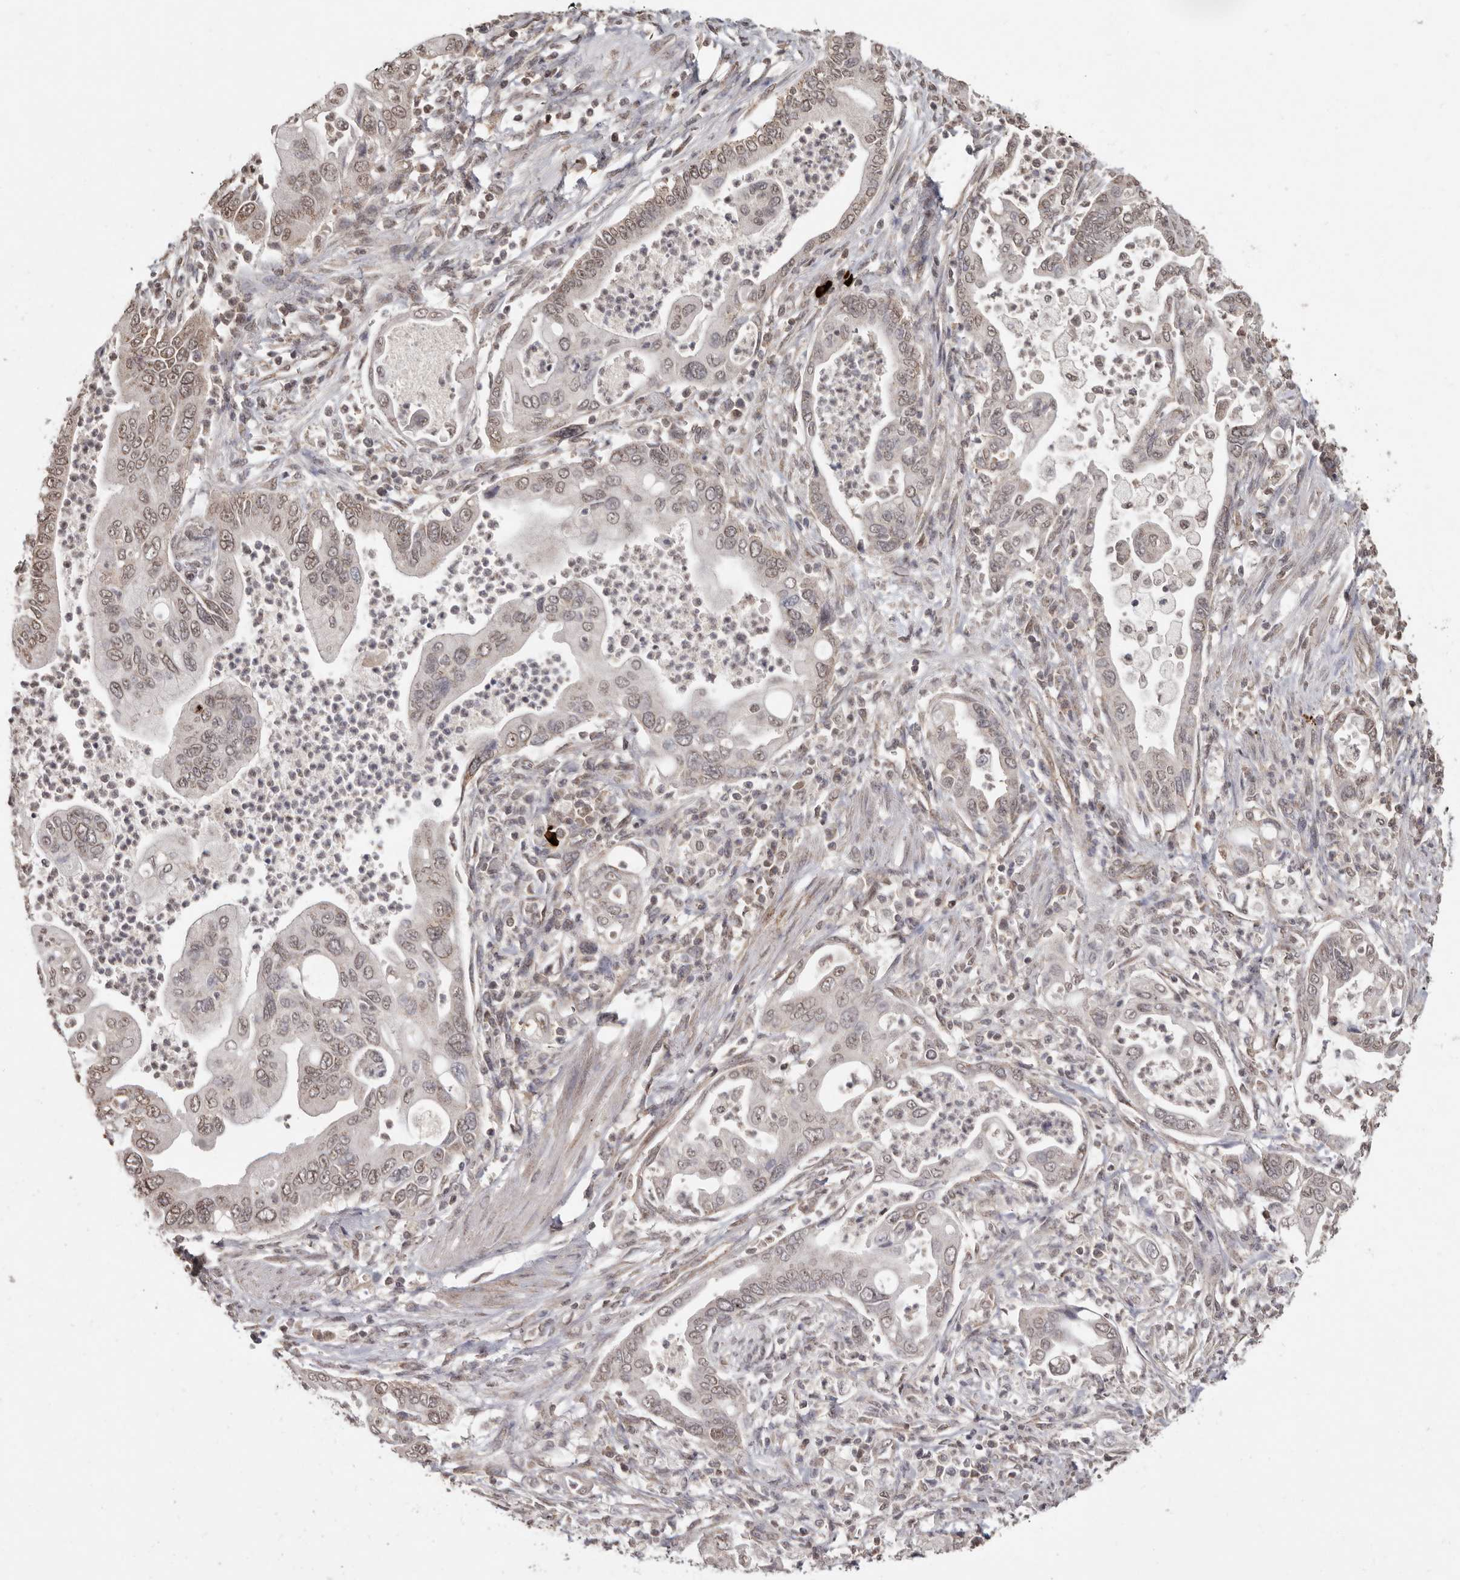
{"staining": {"intensity": "moderate", "quantity": ">75%", "location": "nuclear"}, "tissue": "pancreatic cancer", "cell_type": "Tumor cells", "image_type": "cancer", "snomed": [{"axis": "morphology", "description": "Adenocarcinoma, NOS"}, {"axis": "topography", "description": "Pancreas"}], "caption": "Immunohistochemistry (IHC) of human adenocarcinoma (pancreatic) reveals medium levels of moderate nuclear staining in about >75% of tumor cells.", "gene": "LINGO2", "patient": {"sex": "male", "age": 78}}